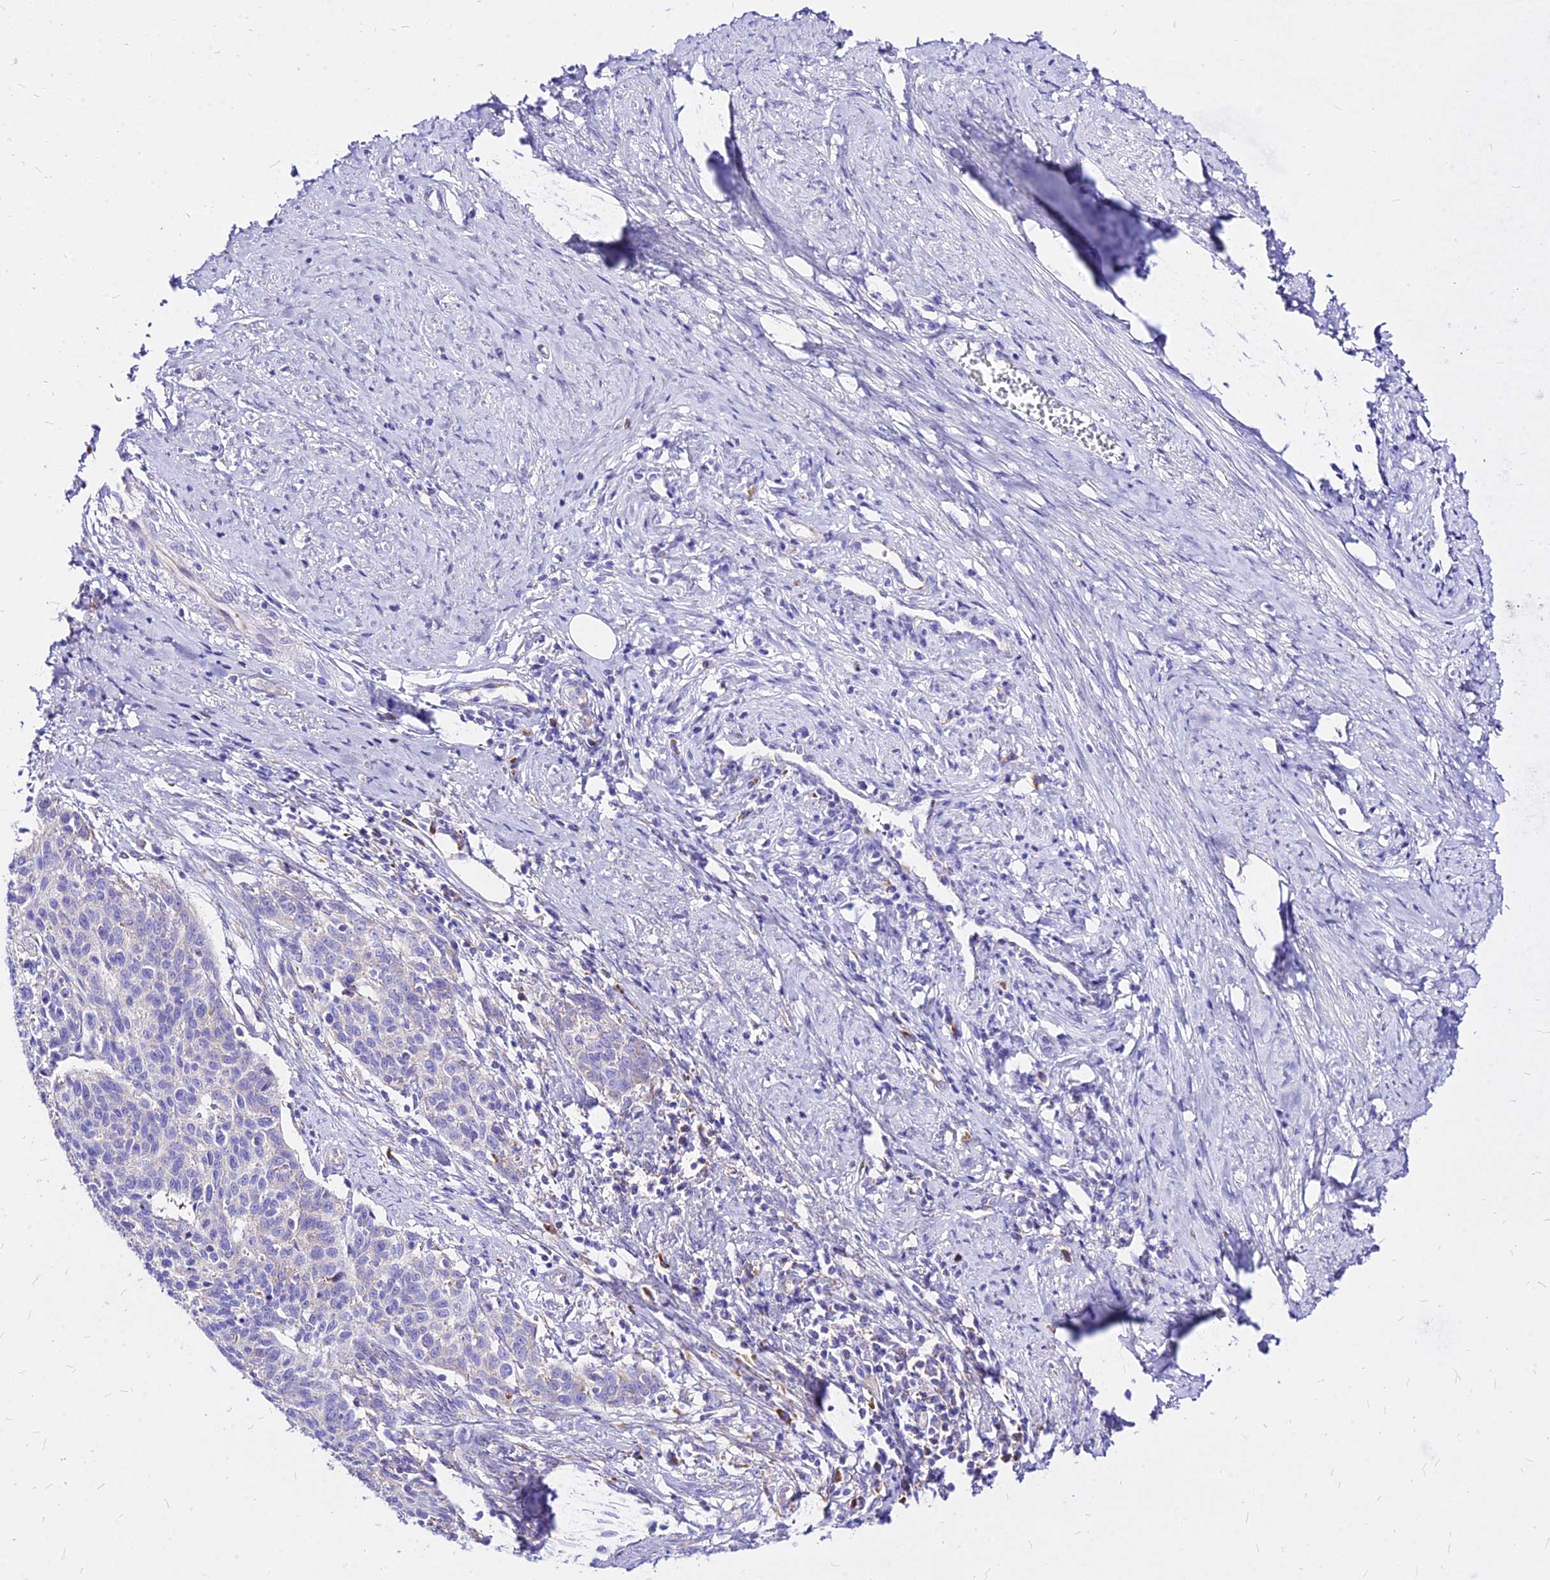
{"staining": {"intensity": "negative", "quantity": "none", "location": "none"}, "tissue": "cervical cancer", "cell_type": "Tumor cells", "image_type": "cancer", "snomed": [{"axis": "morphology", "description": "Squamous cell carcinoma, NOS"}, {"axis": "topography", "description": "Cervix"}], "caption": "Protein analysis of cervical cancer displays no significant expression in tumor cells.", "gene": "RPL19", "patient": {"sex": "female", "age": 39}}